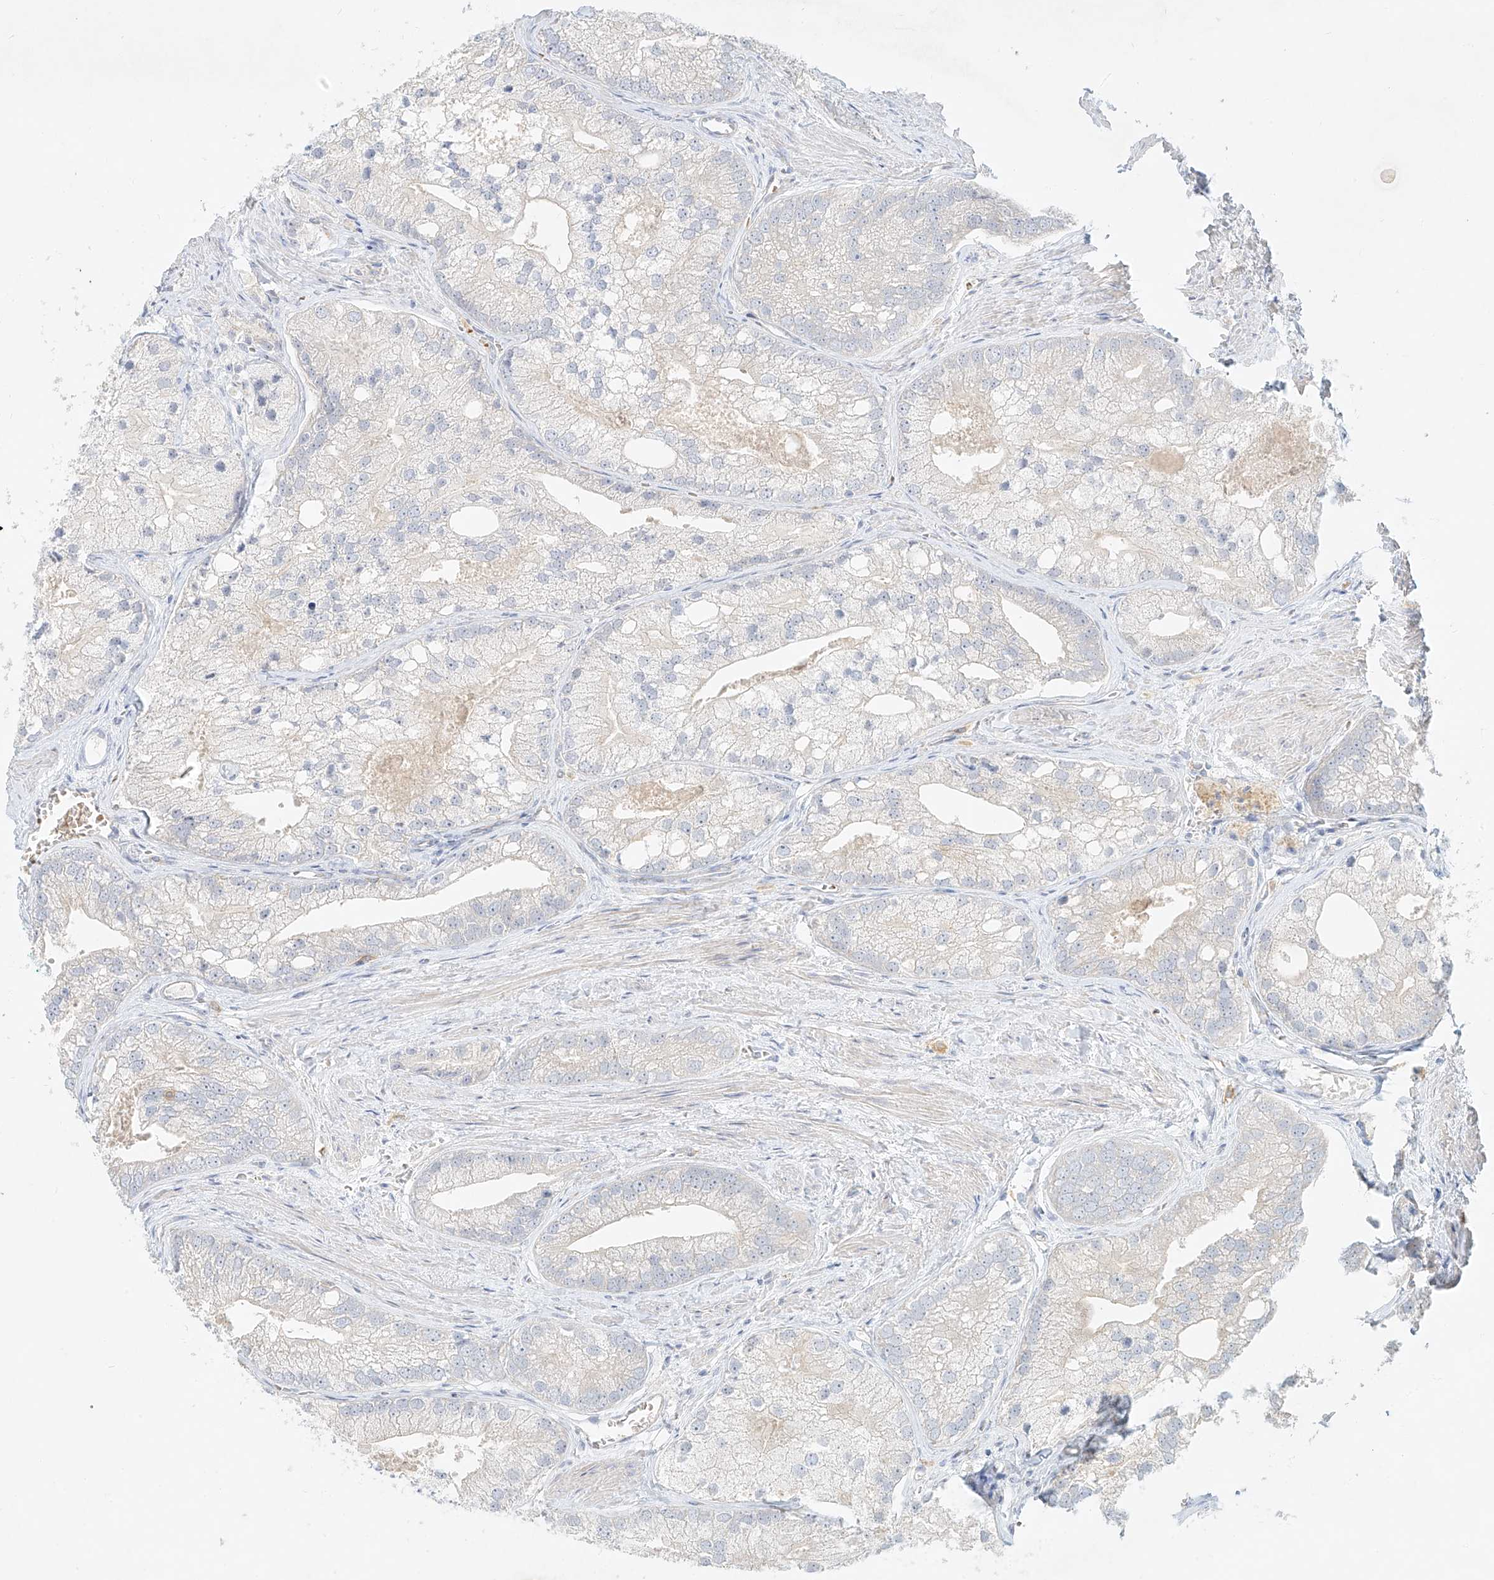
{"staining": {"intensity": "negative", "quantity": "none", "location": "none"}, "tissue": "prostate cancer", "cell_type": "Tumor cells", "image_type": "cancer", "snomed": [{"axis": "morphology", "description": "Adenocarcinoma, Low grade"}, {"axis": "topography", "description": "Prostate"}], "caption": "Image shows no protein expression in tumor cells of prostate cancer tissue.", "gene": "SYTL3", "patient": {"sex": "male", "age": 69}}